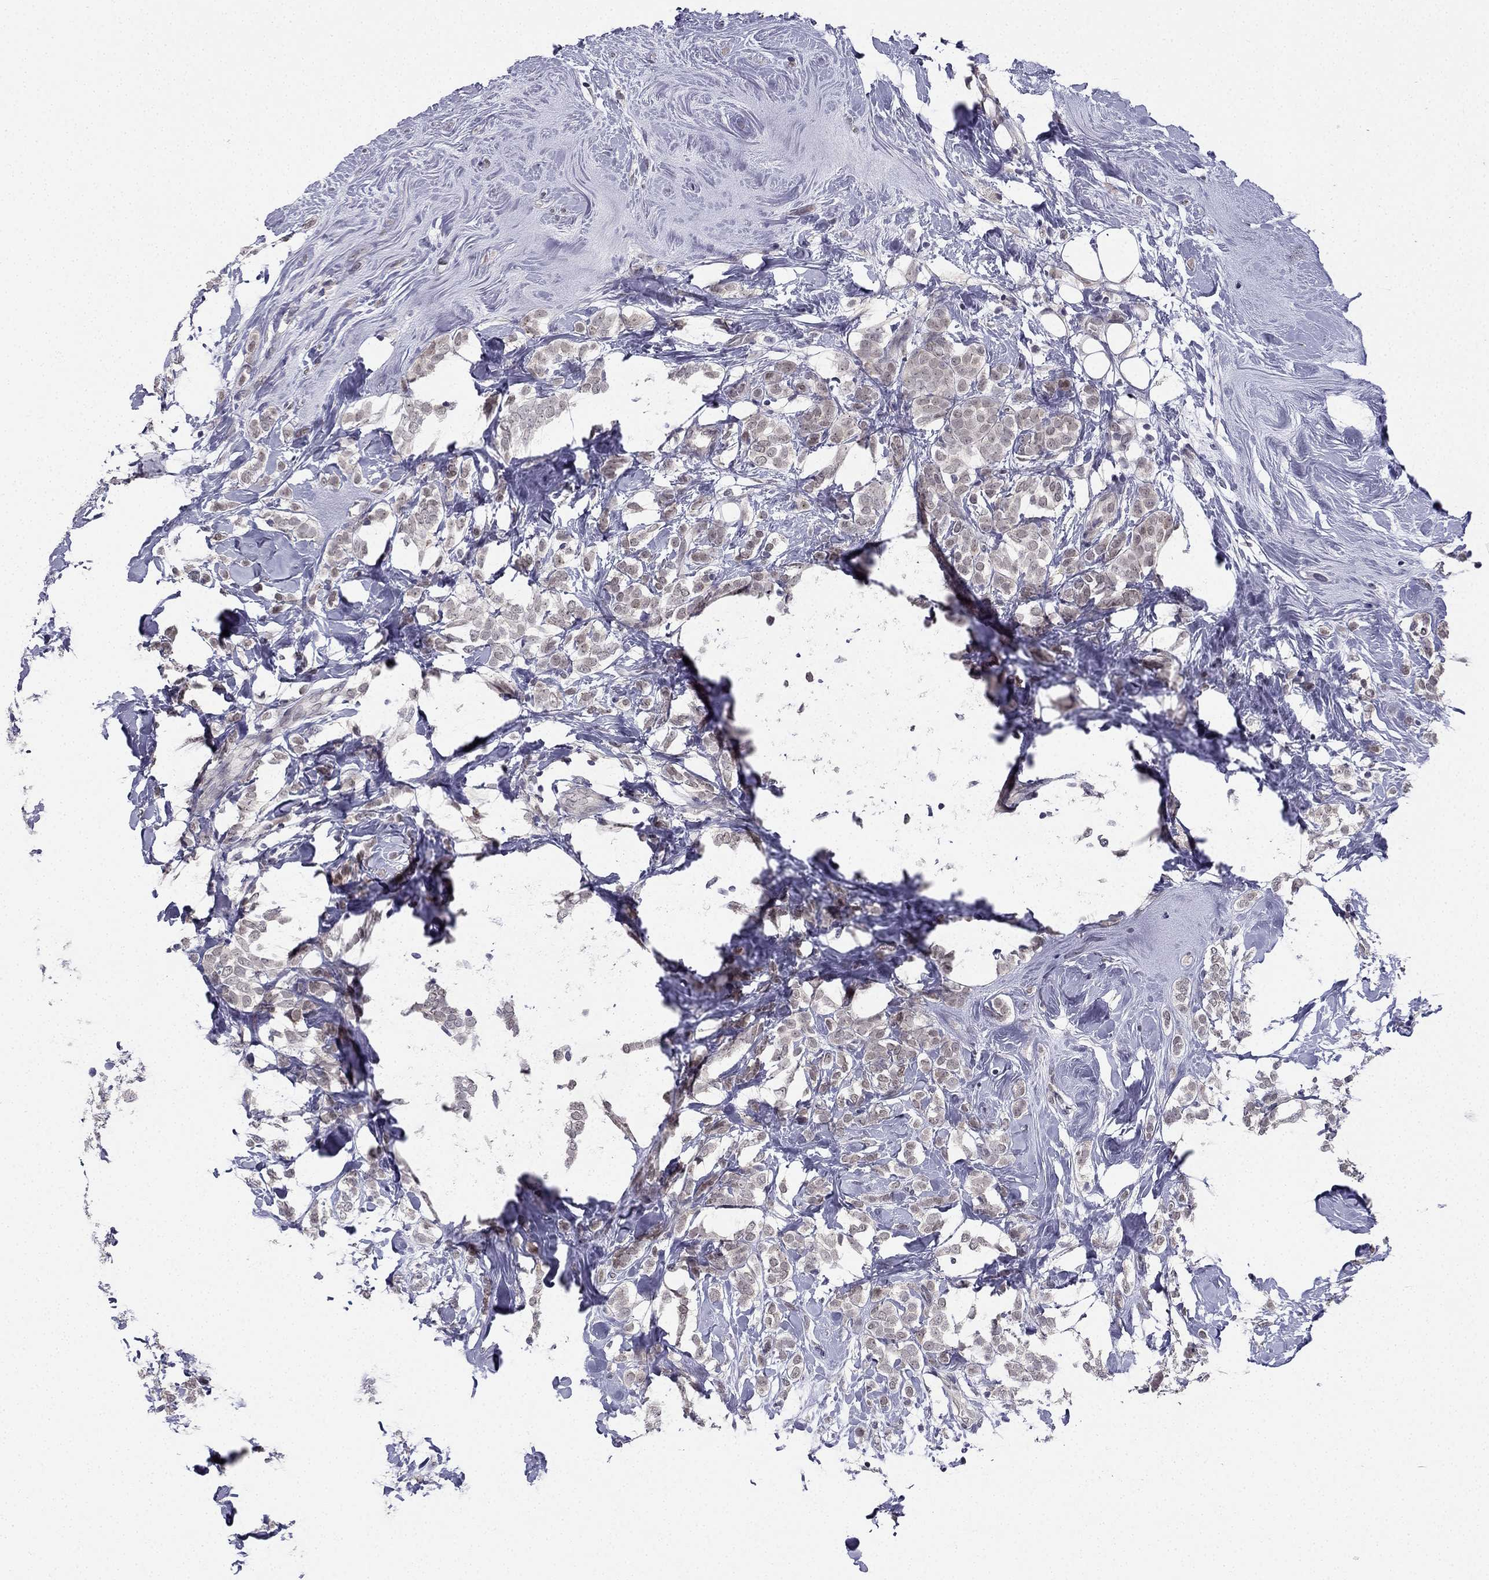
{"staining": {"intensity": "negative", "quantity": "none", "location": "none"}, "tissue": "breast cancer", "cell_type": "Tumor cells", "image_type": "cancer", "snomed": [{"axis": "morphology", "description": "Lobular carcinoma"}, {"axis": "topography", "description": "Breast"}], "caption": "IHC micrograph of human breast cancer stained for a protein (brown), which displays no staining in tumor cells.", "gene": "CHST8", "patient": {"sex": "female", "age": 49}}